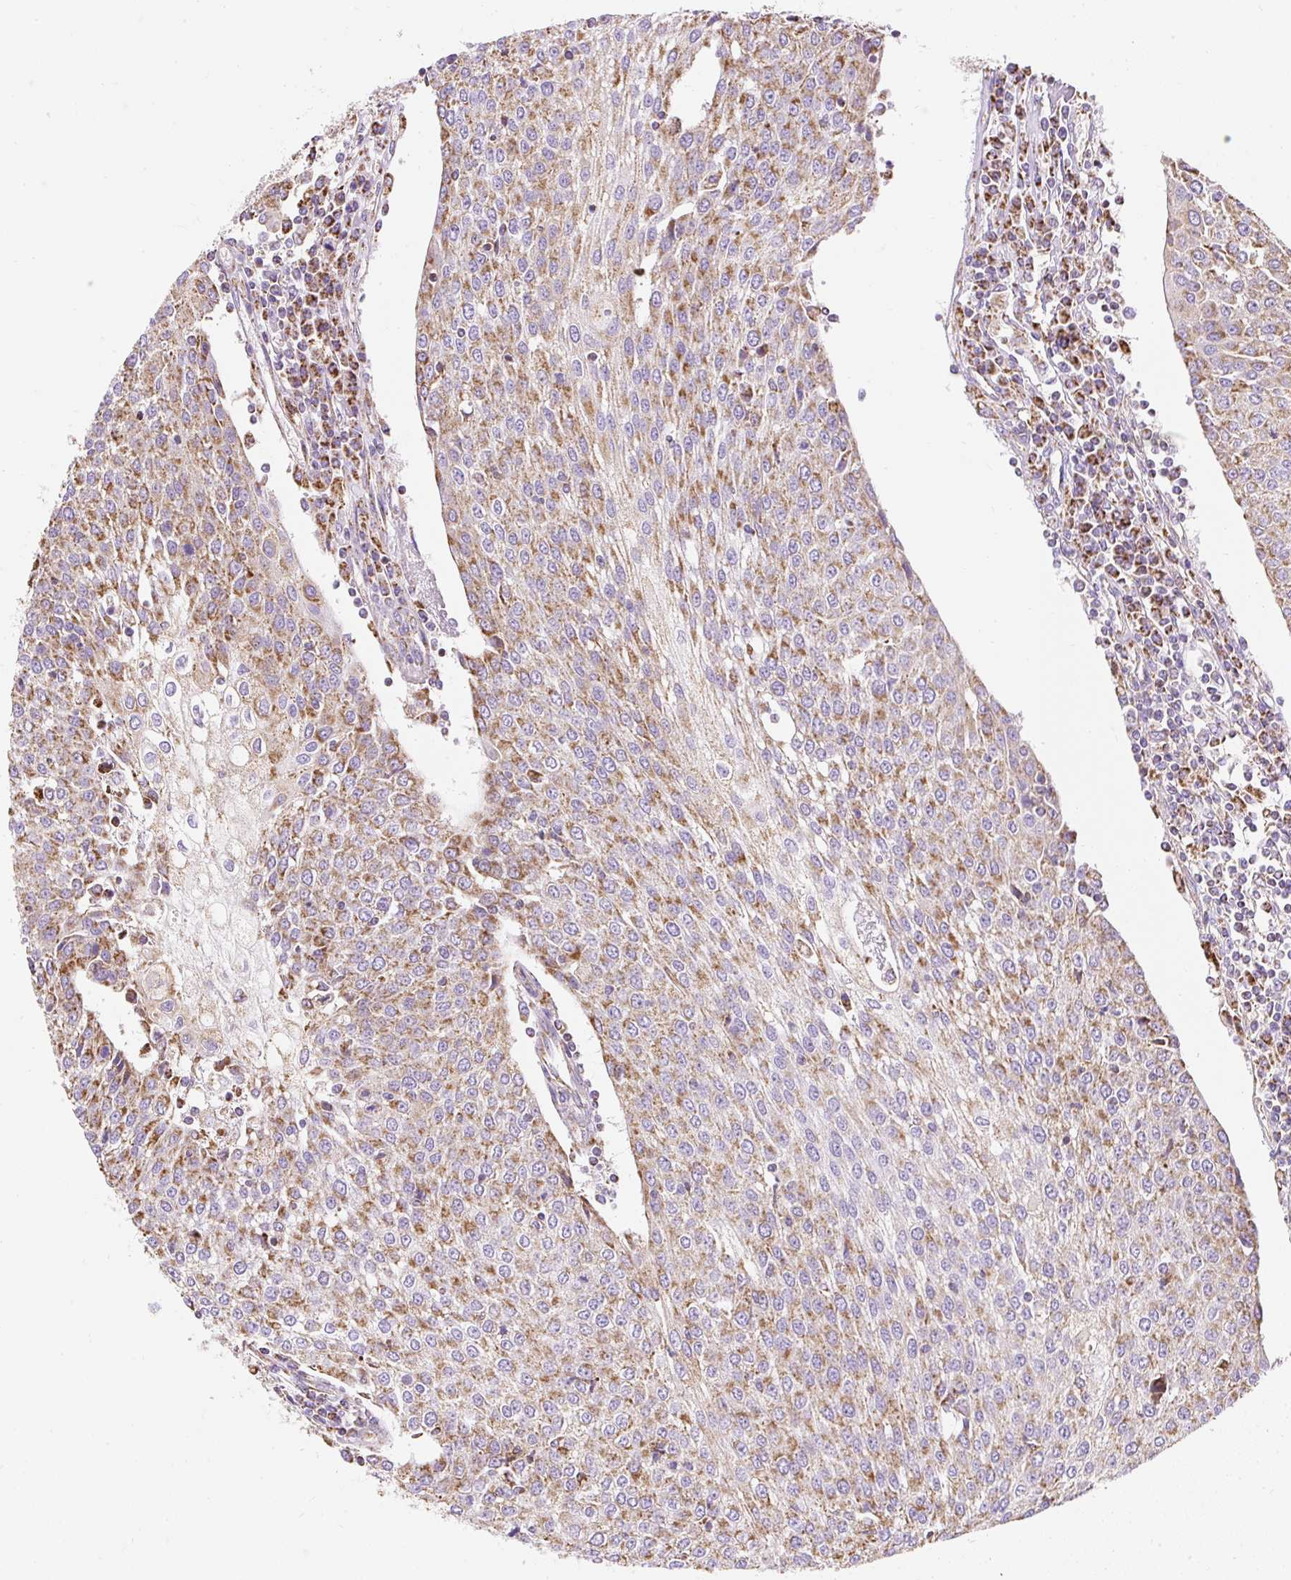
{"staining": {"intensity": "moderate", "quantity": ">75%", "location": "cytoplasmic/membranous"}, "tissue": "urothelial cancer", "cell_type": "Tumor cells", "image_type": "cancer", "snomed": [{"axis": "morphology", "description": "Urothelial carcinoma, High grade"}, {"axis": "topography", "description": "Urinary bladder"}], "caption": "This histopathology image shows IHC staining of human high-grade urothelial carcinoma, with medium moderate cytoplasmic/membranous positivity in approximately >75% of tumor cells.", "gene": "DAAM2", "patient": {"sex": "female", "age": 85}}